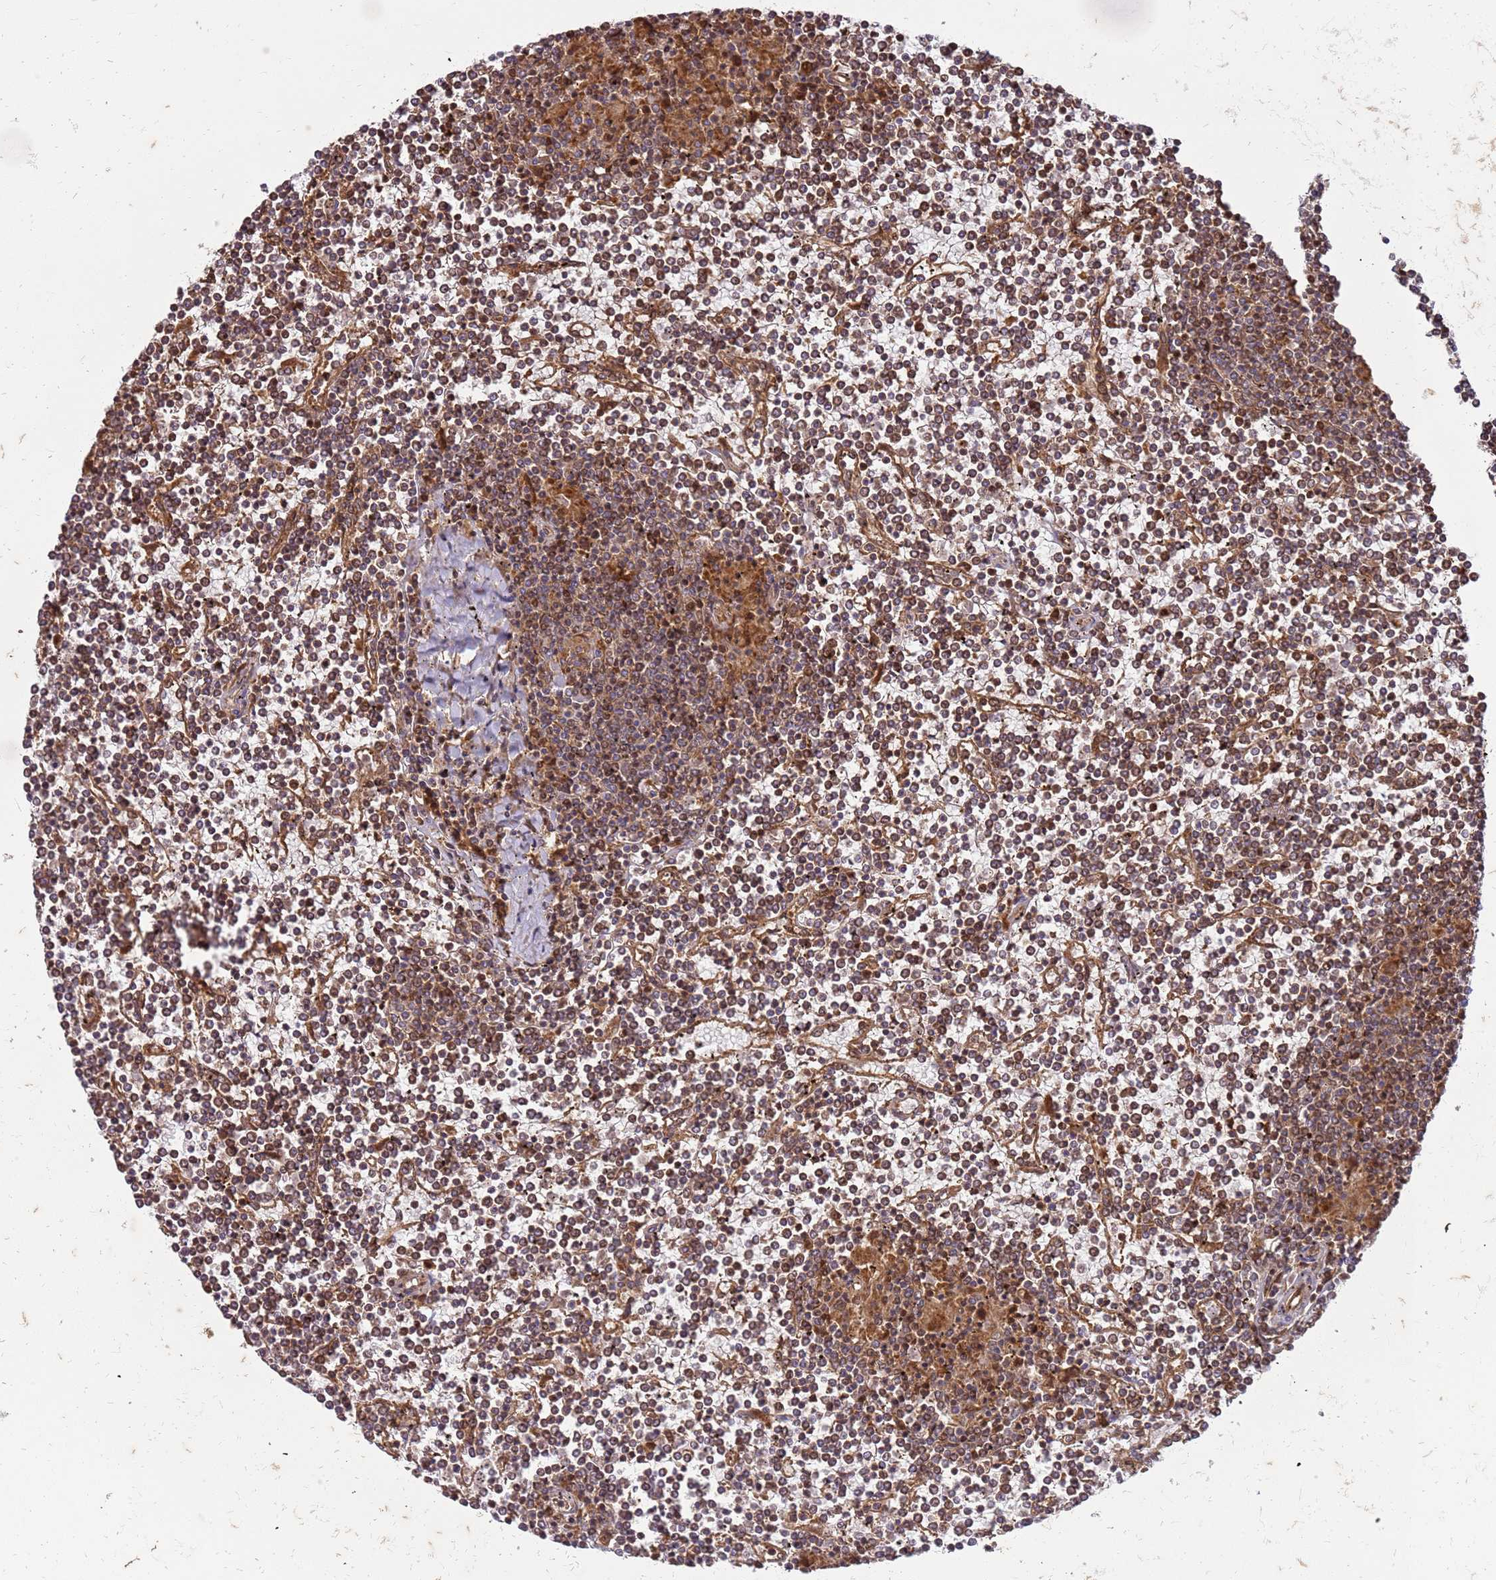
{"staining": {"intensity": "moderate", "quantity": ">75%", "location": "nuclear"}, "tissue": "lymphoma", "cell_type": "Tumor cells", "image_type": "cancer", "snomed": [{"axis": "morphology", "description": "Malignant lymphoma, non-Hodgkin's type, Low grade"}, {"axis": "topography", "description": "Spleen"}], "caption": "About >75% of tumor cells in malignant lymphoma, non-Hodgkin's type (low-grade) demonstrate moderate nuclear protein staining as visualized by brown immunohistochemical staining.", "gene": "ST18", "patient": {"sex": "female", "age": 19}}